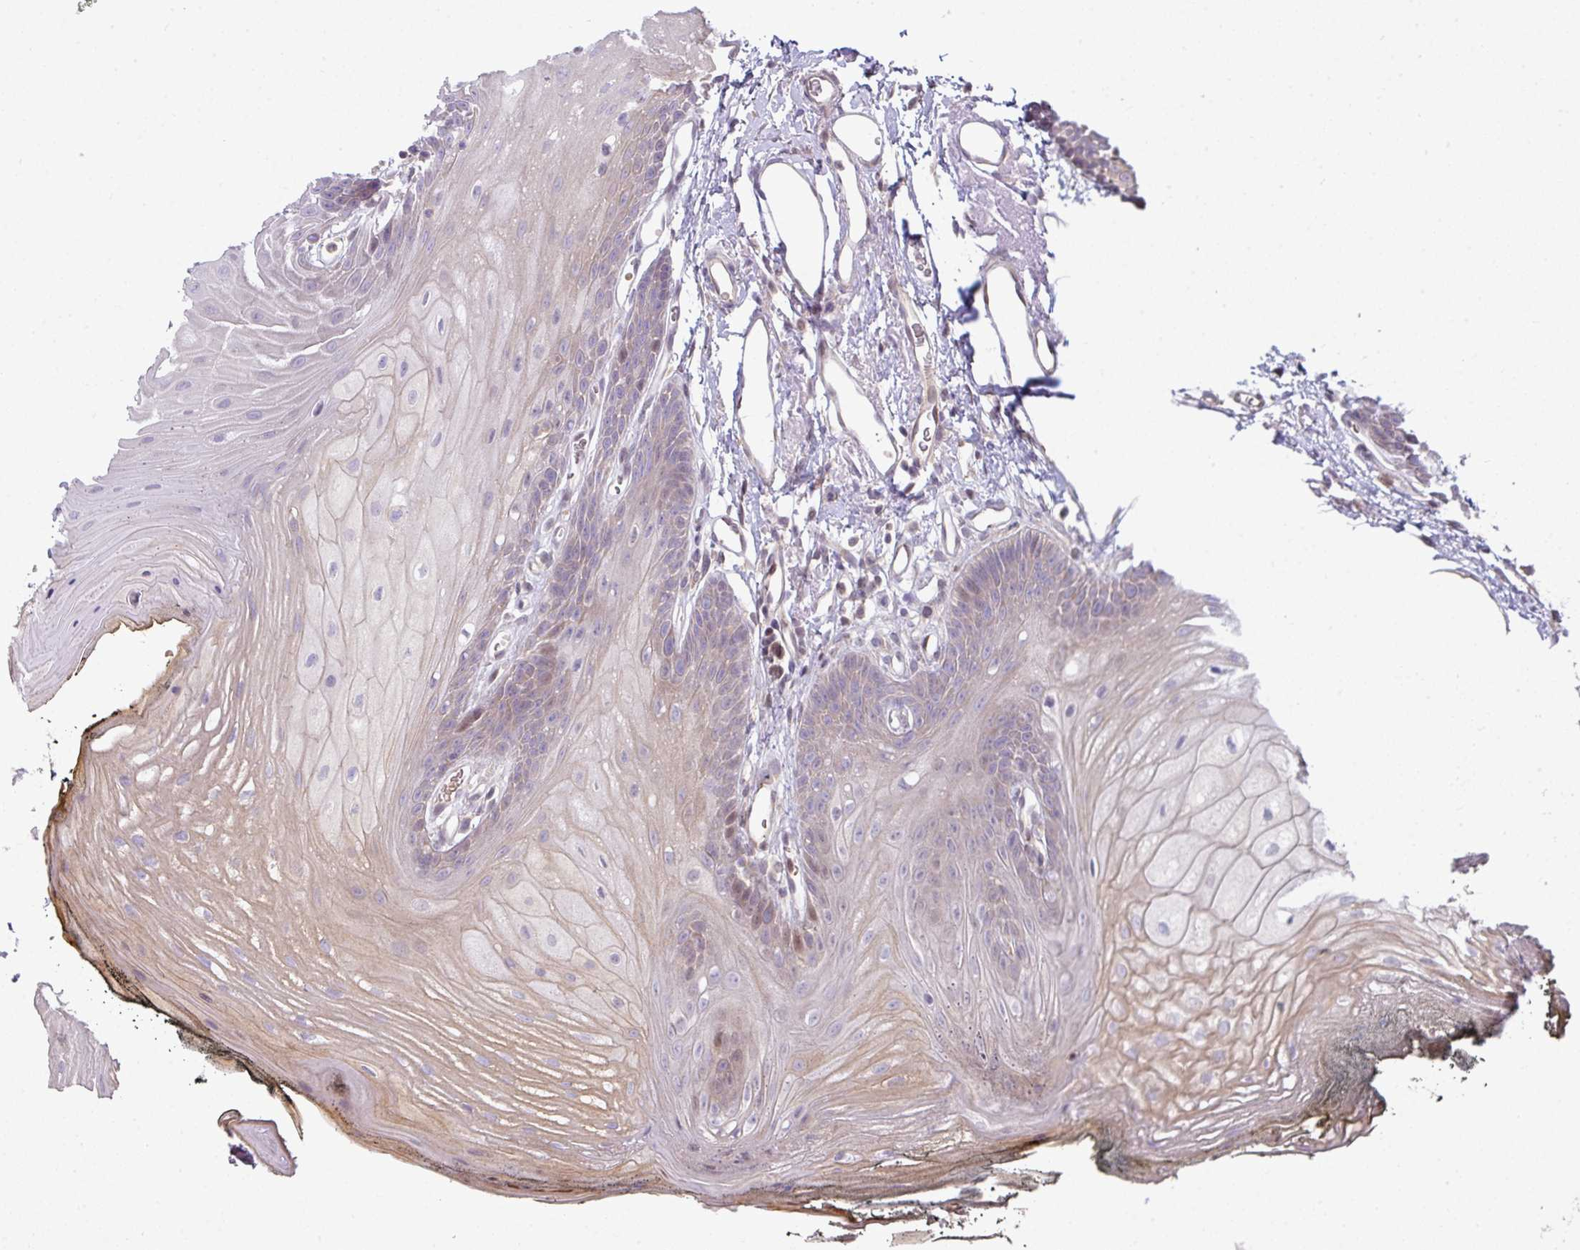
{"staining": {"intensity": "weak", "quantity": "<25%", "location": "cytoplasmic/membranous,nuclear"}, "tissue": "oral mucosa", "cell_type": "Squamous epithelial cells", "image_type": "normal", "snomed": [{"axis": "morphology", "description": "Normal tissue, NOS"}, {"axis": "morphology", "description": "Squamous cell carcinoma, NOS"}, {"axis": "topography", "description": "Oral tissue"}, {"axis": "topography", "description": "Head-Neck"}], "caption": "Normal oral mucosa was stained to show a protein in brown. There is no significant expression in squamous epithelial cells. The staining was performed using DAB to visualize the protein expression in brown, while the nuclei were stained in blue with hematoxylin (Magnification: 20x).", "gene": "STAT5A", "patient": {"sex": "female", "age": 81}}